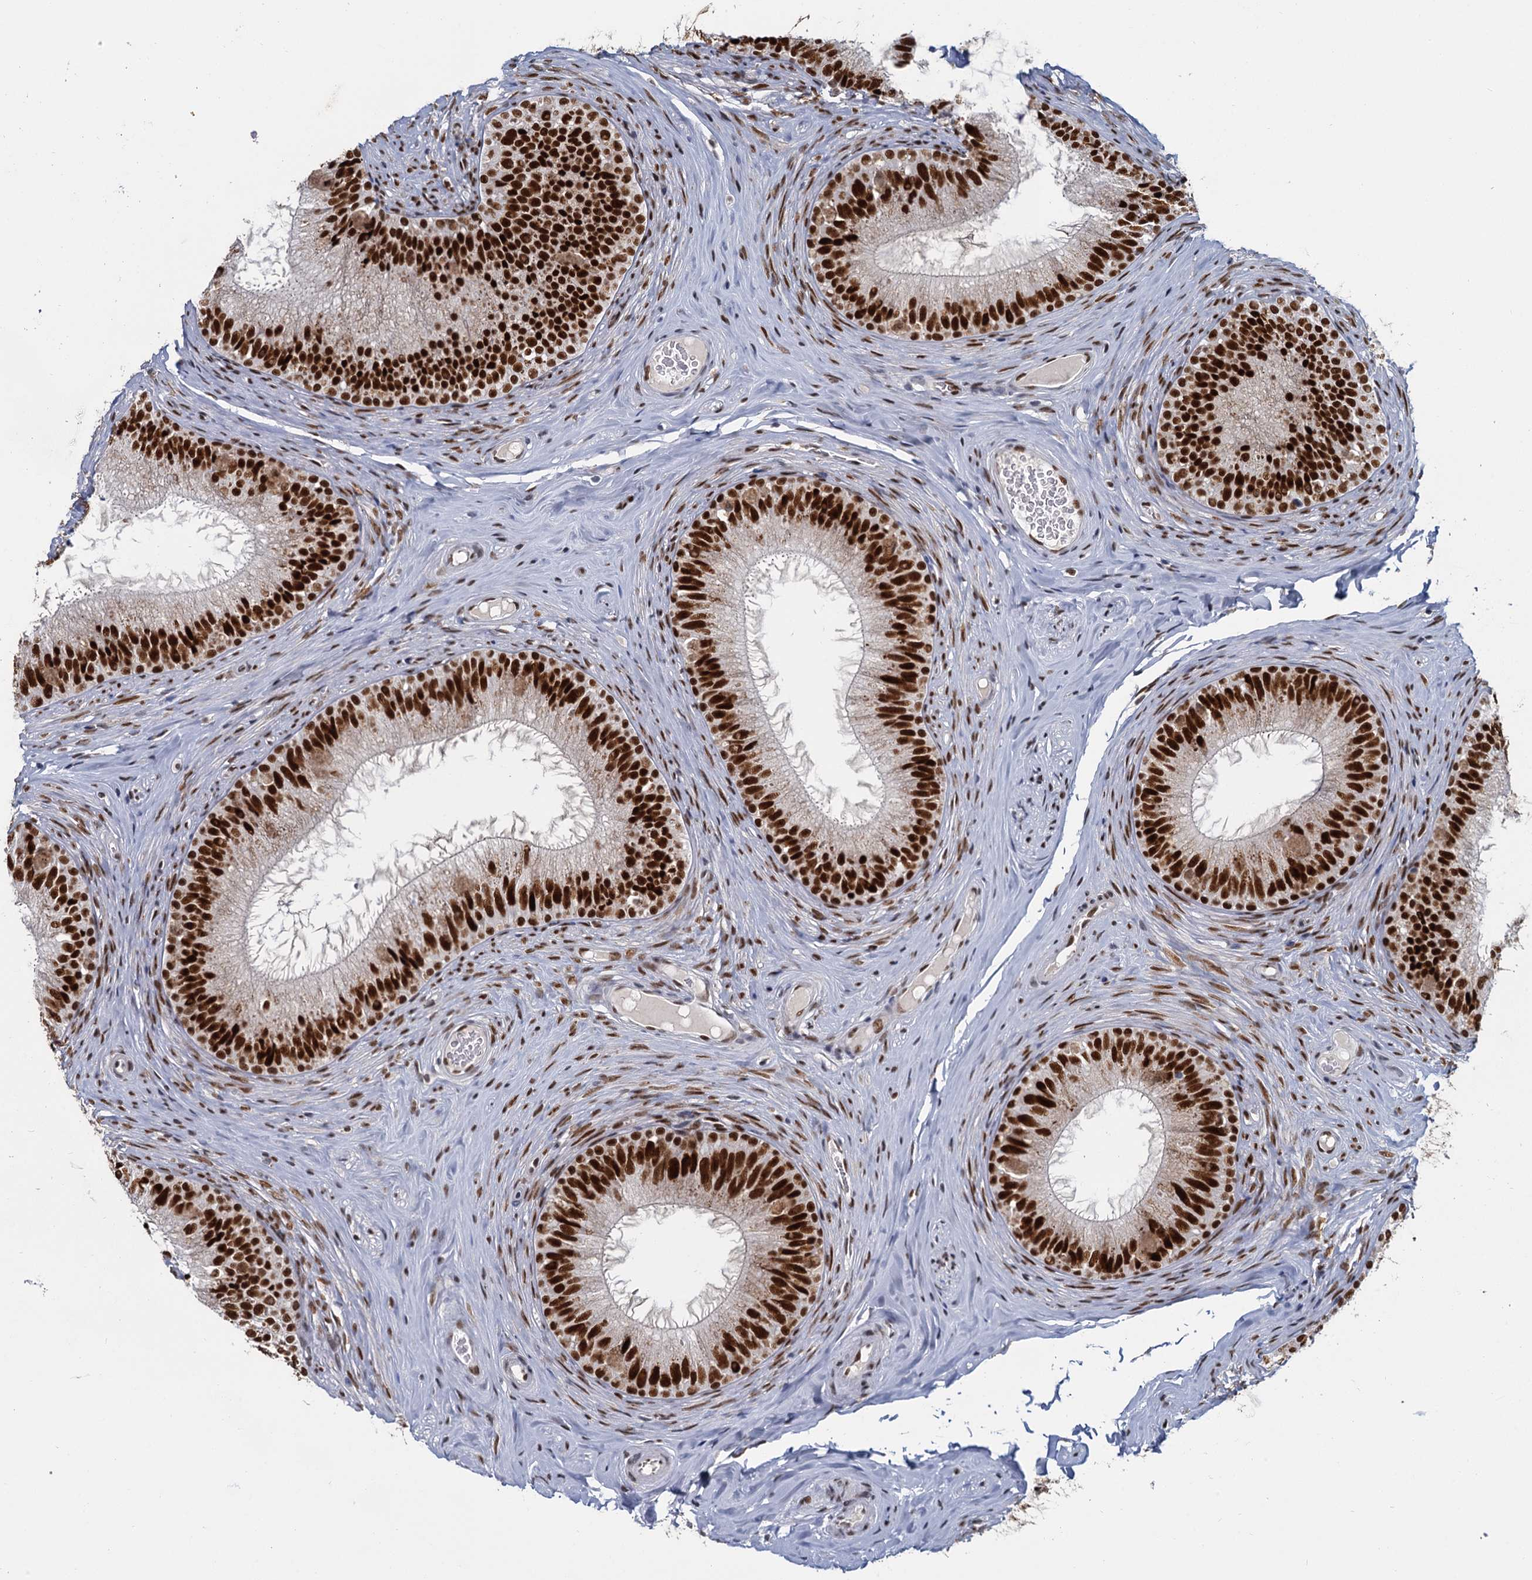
{"staining": {"intensity": "strong", "quantity": ">75%", "location": "nuclear"}, "tissue": "epididymis", "cell_type": "Glandular cells", "image_type": "normal", "snomed": [{"axis": "morphology", "description": "Normal tissue, NOS"}, {"axis": "topography", "description": "Epididymis"}], "caption": "Immunohistochemistry (IHC) micrograph of unremarkable epididymis: epididymis stained using immunohistochemistry (IHC) displays high levels of strong protein expression localized specifically in the nuclear of glandular cells, appearing as a nuclear brown color.", "gene": "RPRD1A", "patient": {"sex": "male", "age": 34}}